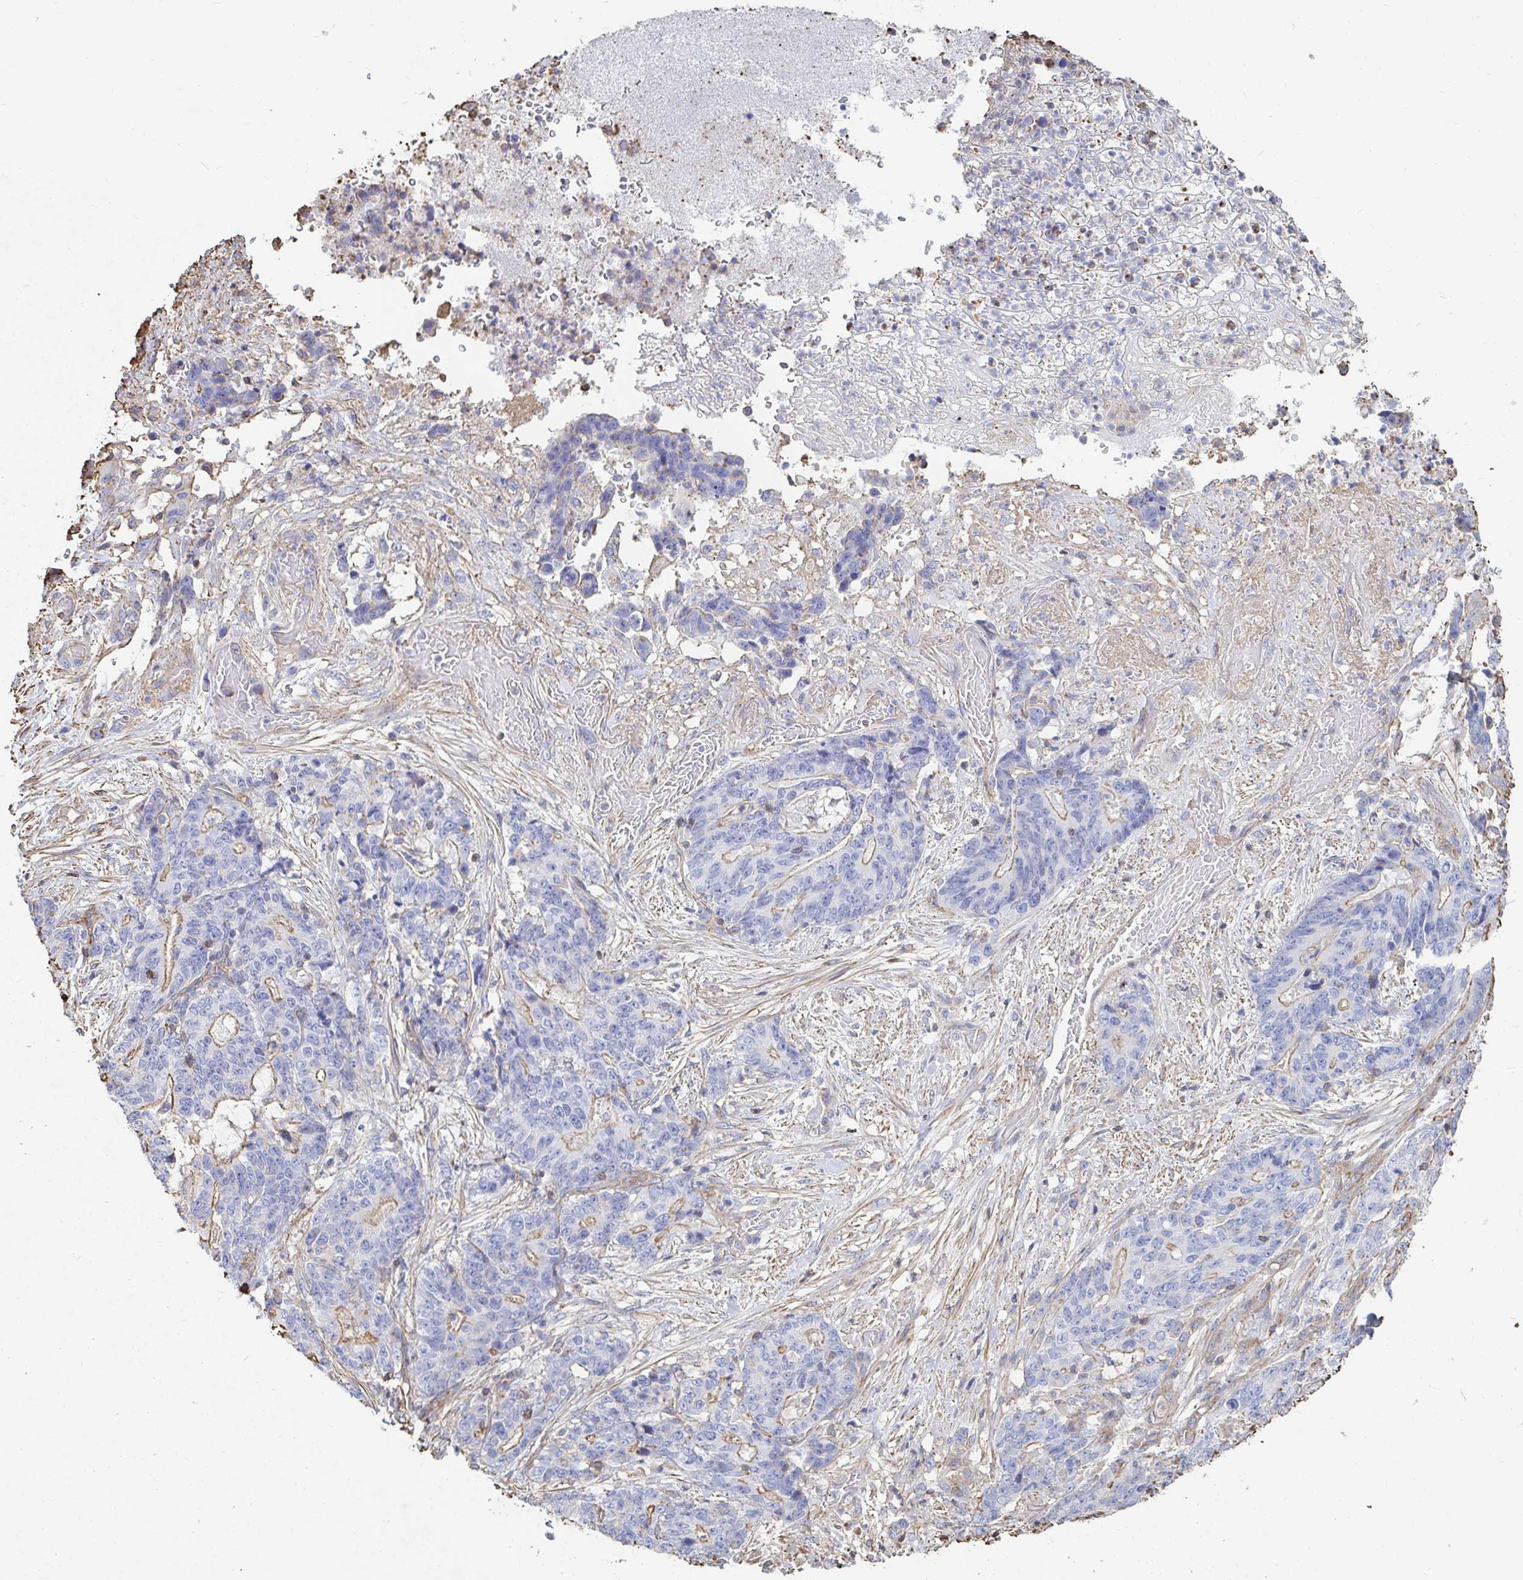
{"staining": {"intensity": "weak", "quantity": "<25%", "location": "cytoplasmic/membranous"}, "tissue": "stomach cancer", "cell_type": "Tumor cells", "image_type": "cancer", "snomed": [{"axis": "morphology", "description": "Normal tissue, NOS"}, {"axis": "morphology", "description": "Adenocarcinoma, NOS"}, {"axis": "topography", "description": "Stomach"}], "caption": "Tumor cells show no significant protein expression in stomach adenocarcinoma. (DAB IHC visualized using brightfield microscopy, high magnification).", "gene": "PTPN14", "patient": {"sex": "female", "age": 64}}